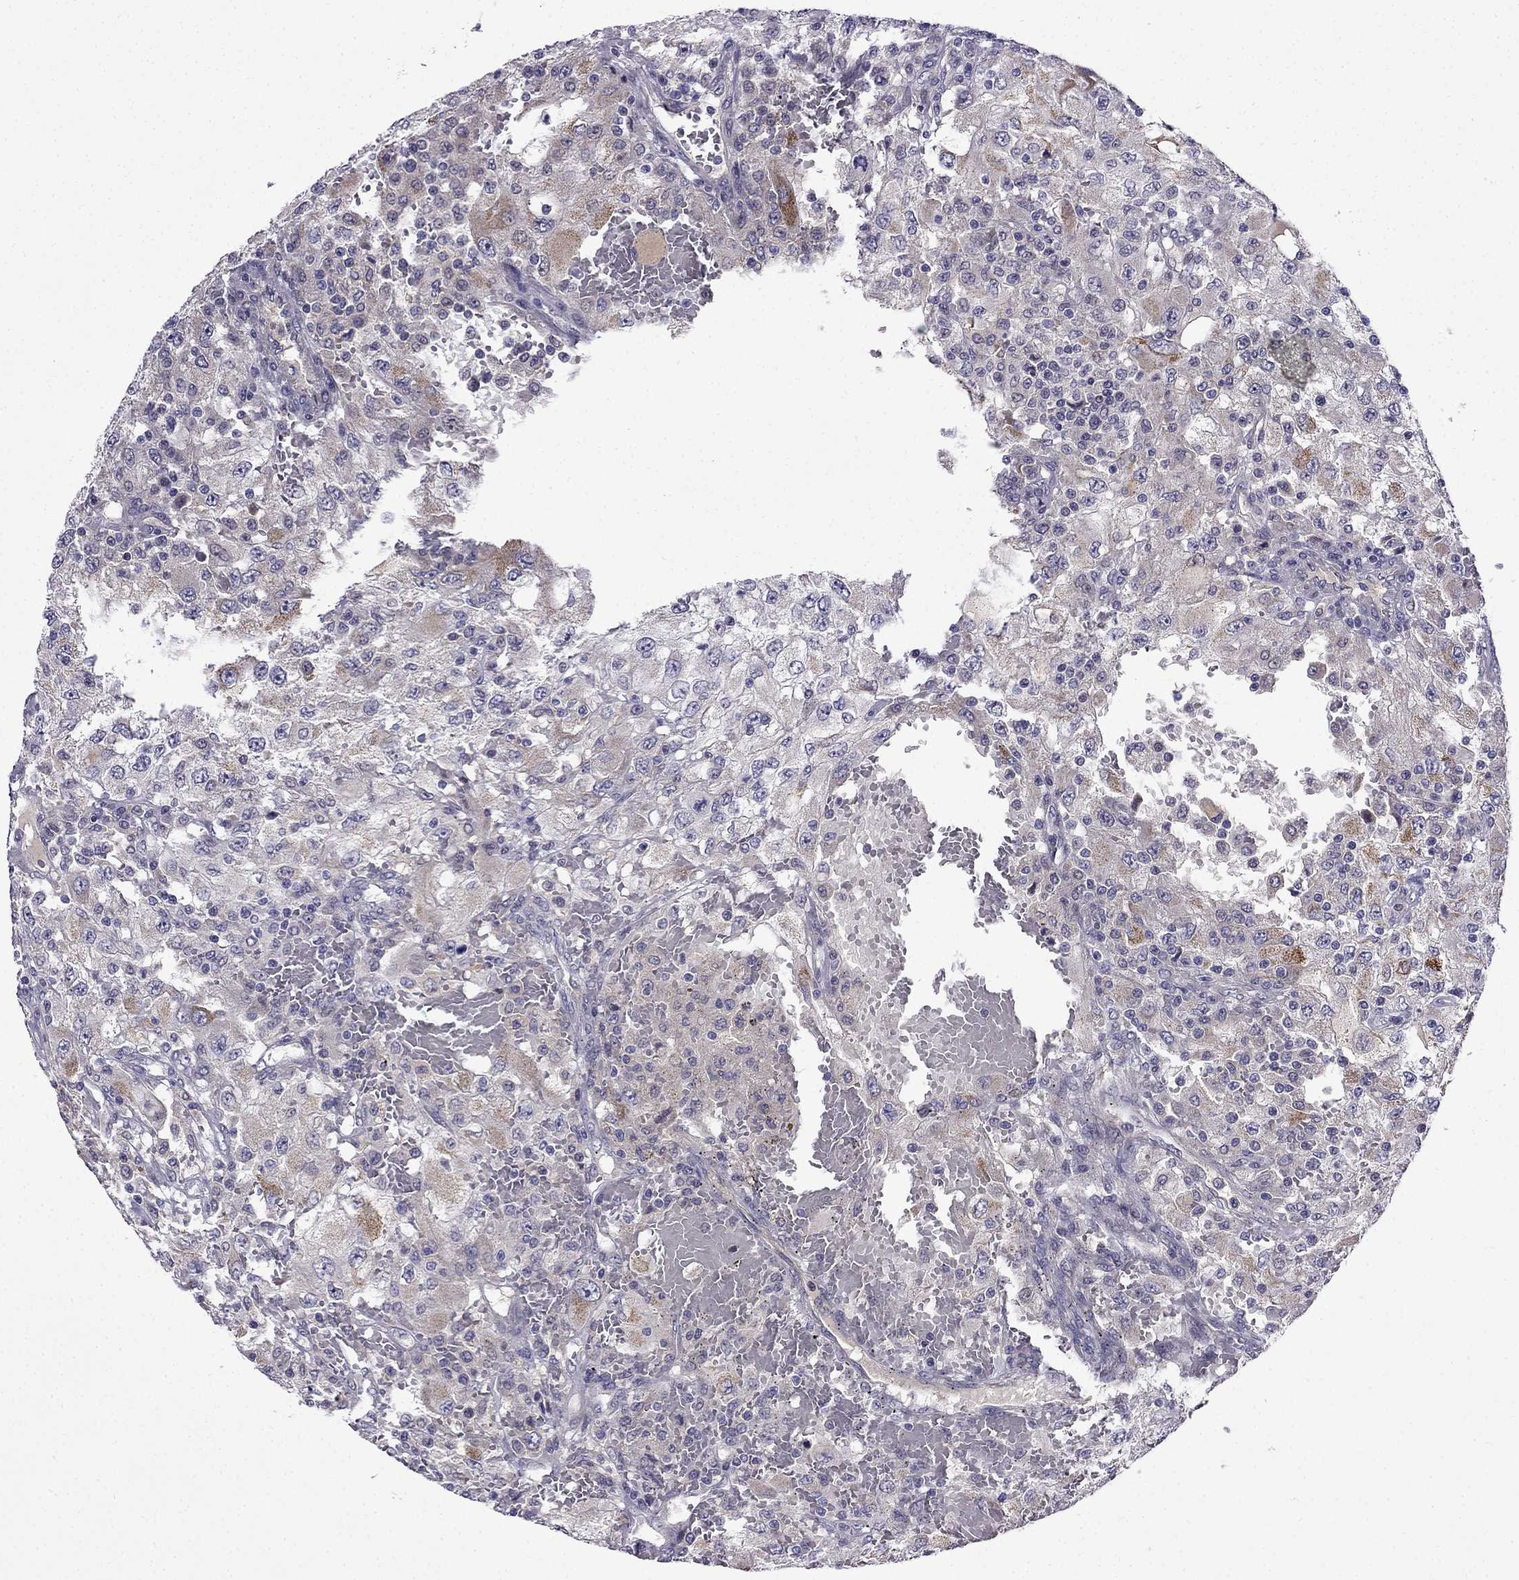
{"staining": {"intensity": "moderate", "quantity": "<25%", "location": "cytoplasmic/membranous"}, "tissue": "renal cancer", "cell_type": "Tumor cells", "image_type": "cancer", "snomed": [{"axis": "morphology", "description": "Adenocarcinoma, NOS"}, {"axis": "topography", "description": "Kidney"}], "caption": "Immunohistochemical staining of renal cancer (adenocarcinoma) reveals low levels of moderate cytoplasmic/membranous protein staining in approximately <25% of tumor cells.", "gene": "PI16", "patient": {"sex": "female", "age": 67}}